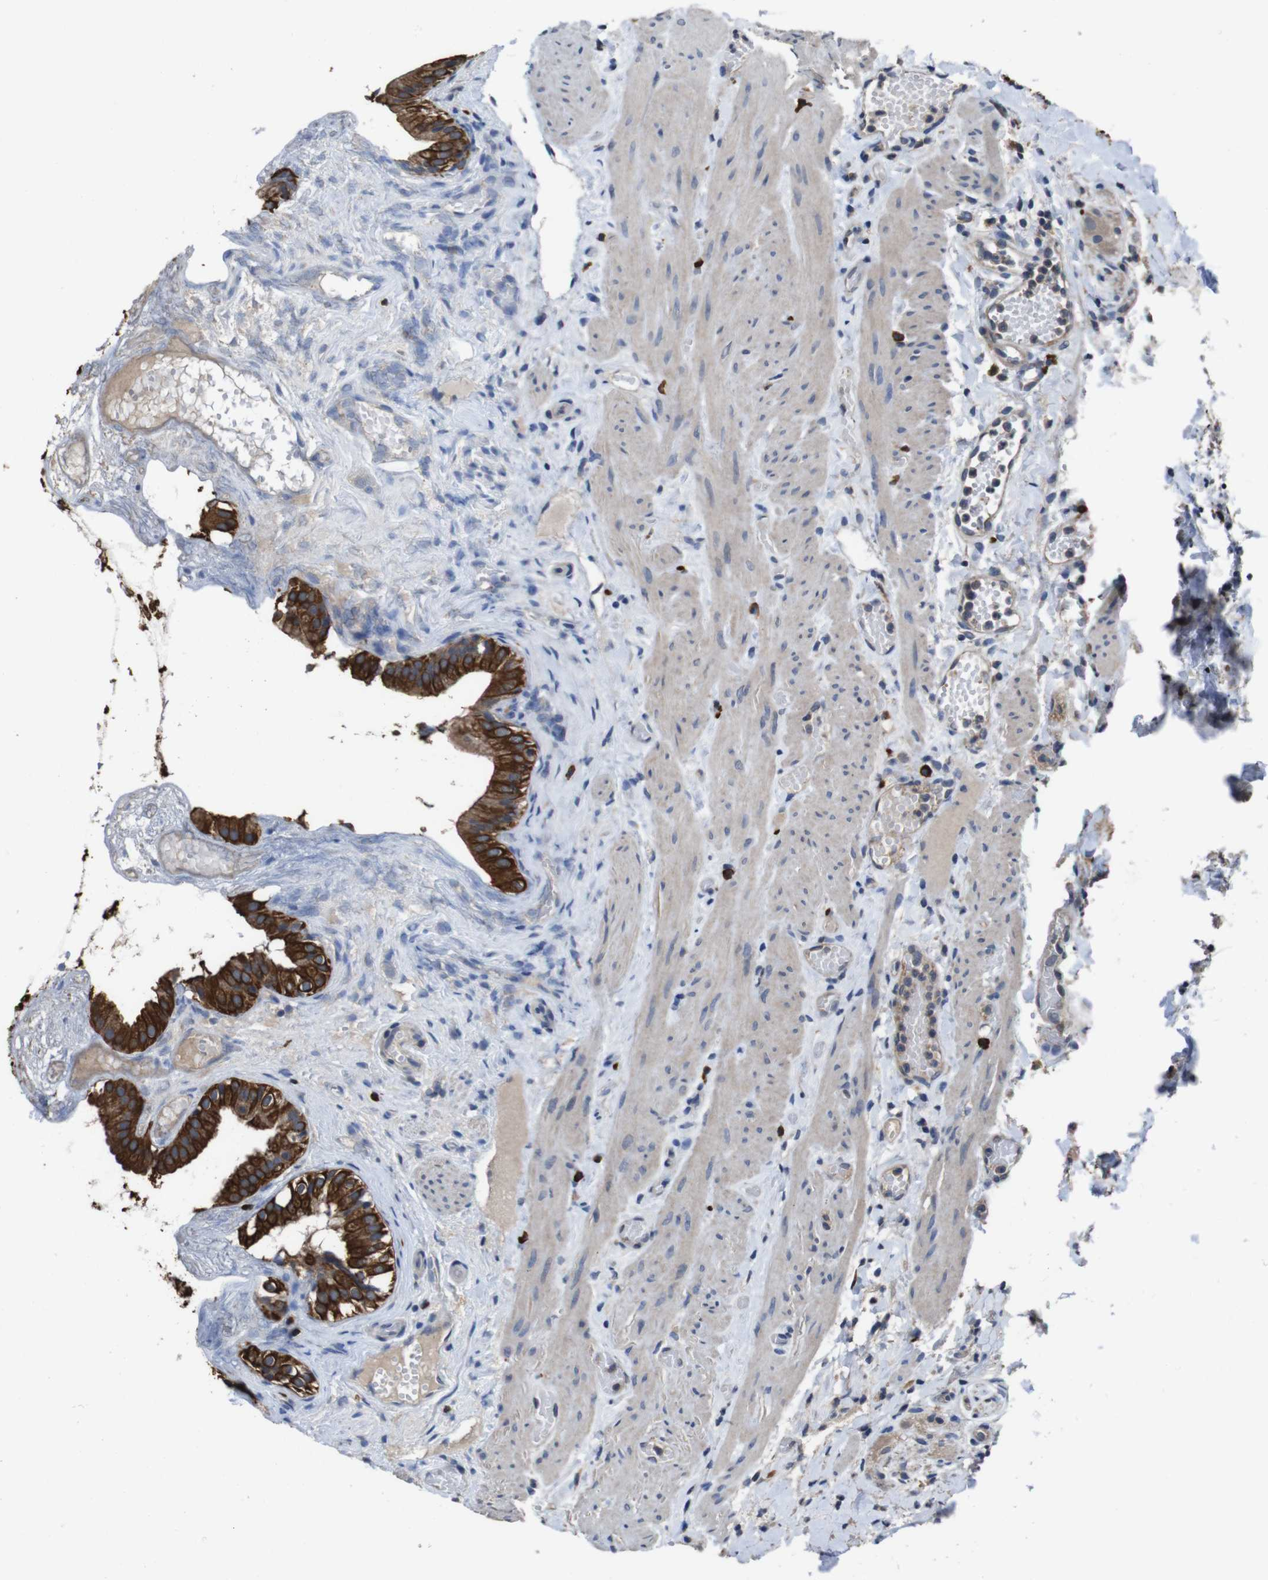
{"staining": {"intensity": "moderate", "quantity": ">75%", "location": "cytoplasmic/membranous"}, "tissue": "gallbladder", "cell_type": "Glandular cells", "image_type": "normal", "snomed": [{"axis": "morphology", "description": "Normal tissue, NOS"}, {"axis": "topography", "description": "Gallbladder"}], "caption": "Gallbladder stained with a brown dye shows moderate cytoplasmic/membranous positive expression in about >75% of glandular cells.", "gene": "GLIPR1", "patient": {"sex": "female", "age": 26}}